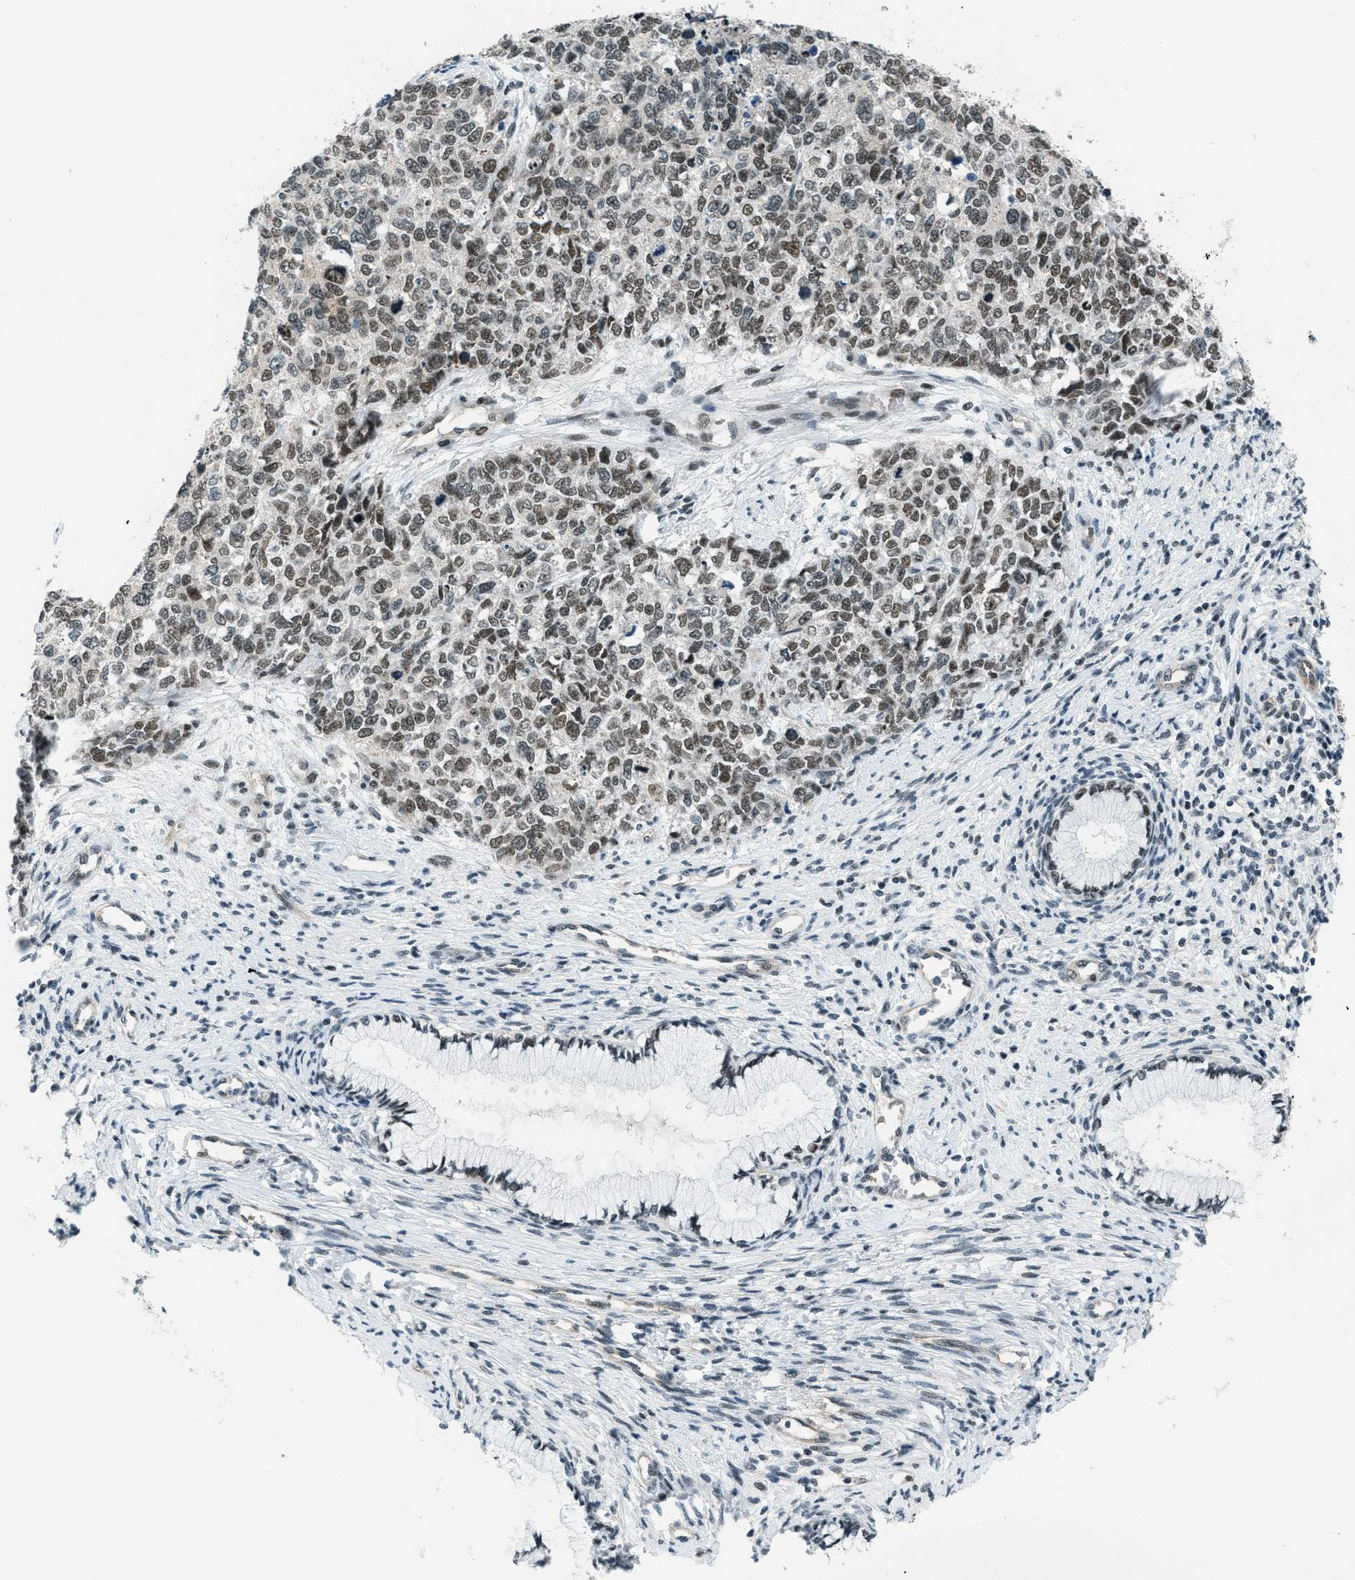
{"staining": {"intensity": "weak", "quantity": ">75%", "location": "nuclear"}, "tissue": "cervical cancer", "cell_type": "Tumor cells", "image_type": "cancer", "snomed": [{"axis": "morphology", "description": "Squamous cell carcinoma, NOS"}, {"axis": "topography", "description": "Cervix"}], "caption": "About >75% of tumor cells in cervical squamous cell carcinoma demonstrate weak nuclear protein staining as visualized by brown immunohistochemical staining.", "gene": "KLF6", "patient": {"sex": "female", "age": 63}}